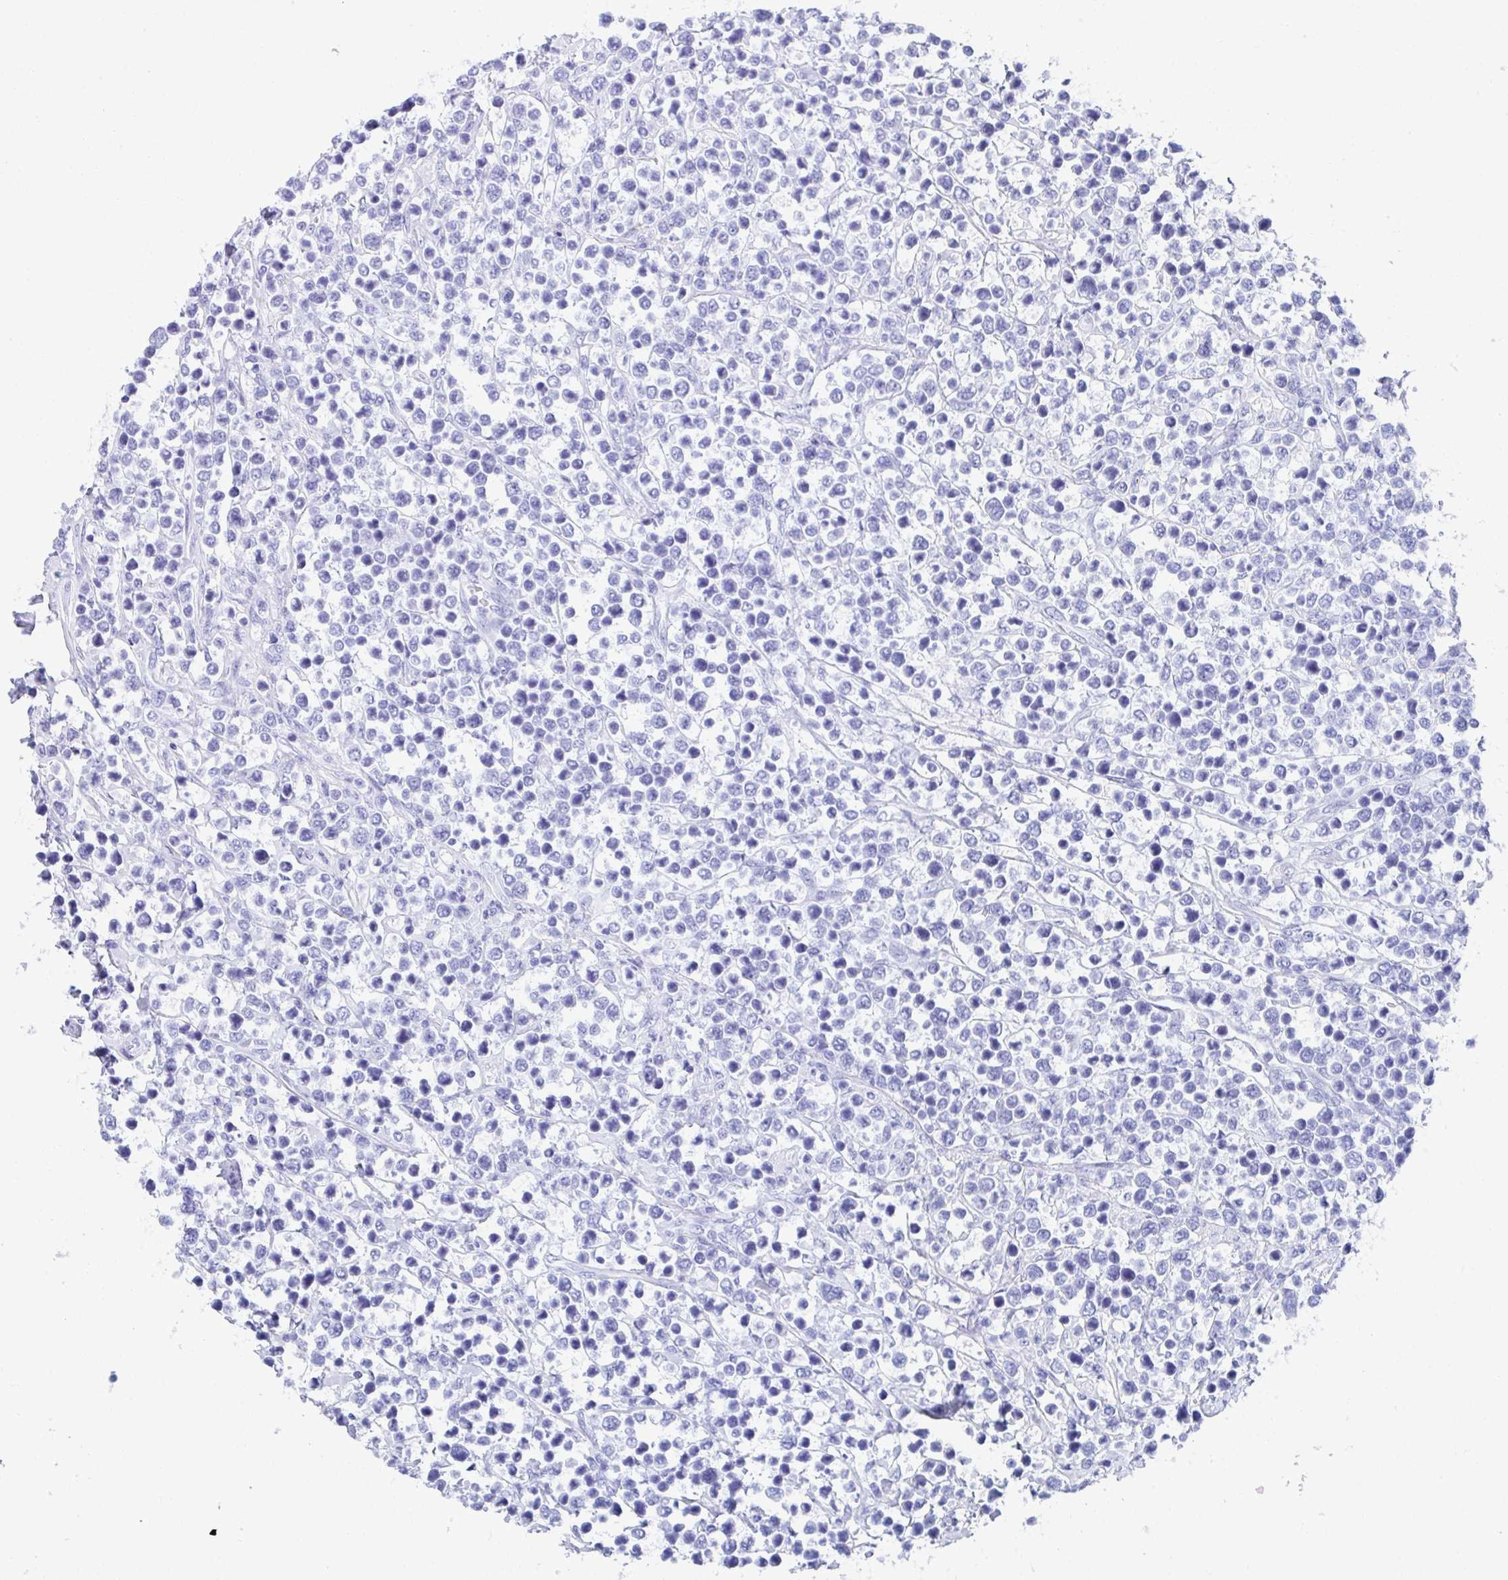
{"staining": {"intensity": "negative", "quantity": "none", "location": "none"}, "tissue": "lymphoma", "cell_type": "Tumor cells", "image_type": "cancer", "snomed": [{"axis": "morphology", "description": "Malignant lymphoma, non-Hodgkin's type, High grade"}, {"axis": "topography", "description": "Soft tissue"}], "caption": "Tumor cells are negative for protein expression in human malignant lymphoma, non-Hodgkin's type (high-grade). (DAB (3,3'-diaminobenzidine) IHC visualized using brightfield microscopy, high magnification).", "gene": "PC", "patient": {"sex": "female", "age": 56}}